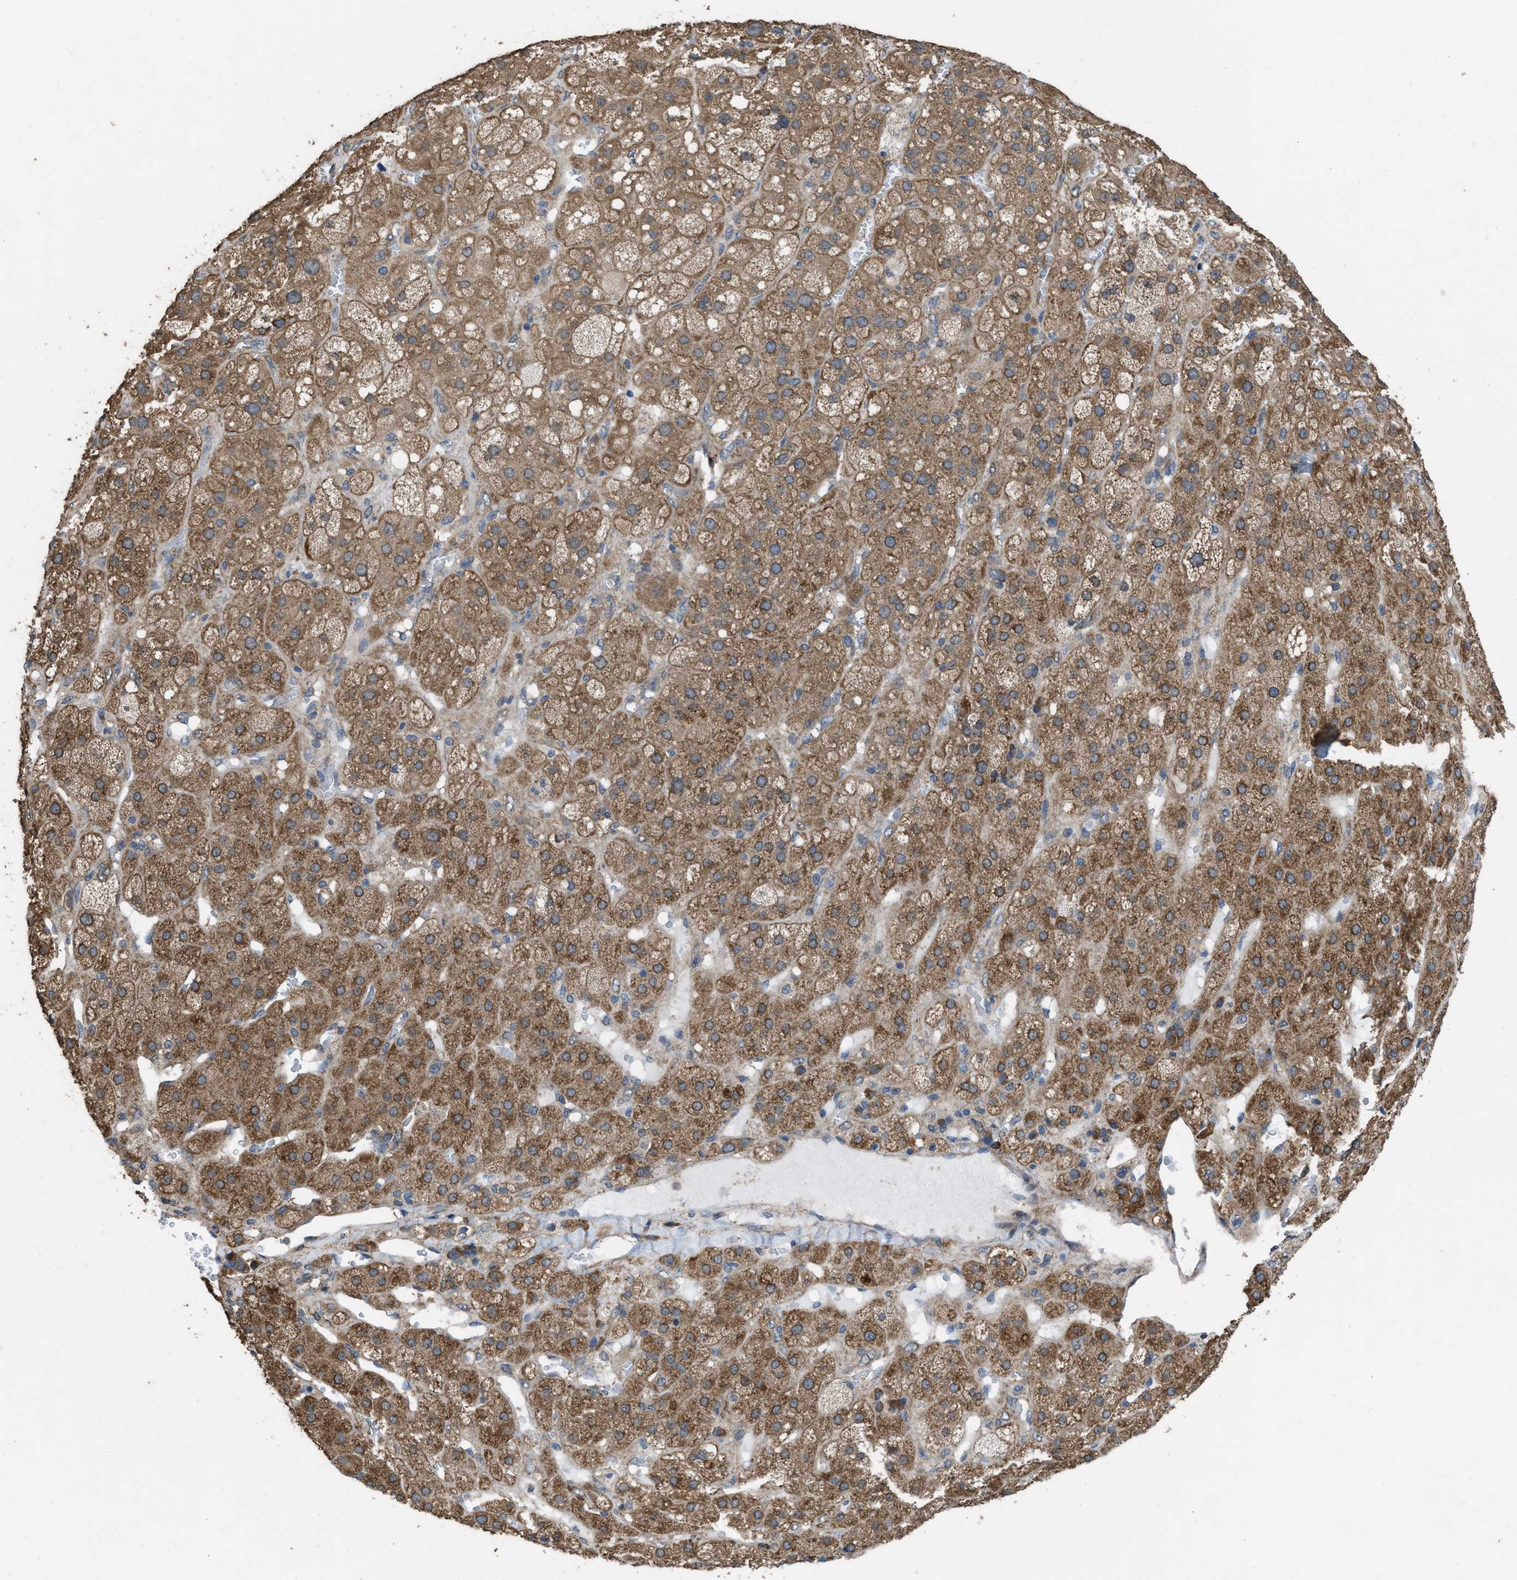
{"staining": {"intensity": "moderate", "quantity": ">75%", "location": "cytoplasmic/membranous"}, "tissue": "adrenal gland", "cell_type": "Glandular cells", "image_type": "normal", "snomed": [{"axis": "morphology", "description": "Normal tissue, NOS"}, {"axis": "topography", "description": "Adrenal gland"}], "caption": "A high-resolution photomicrograph shows immunohistochemistry (IHC) staining of unremarkable adrenal gland, which reveals moderate cytoplasmic/membranous positivity in approximately >75% of glandular cells. (Brightfield microscopy of DAB IHC at high magnification).", "gene": "ARL6", "patient": {"sex": "female", "age": 47}}